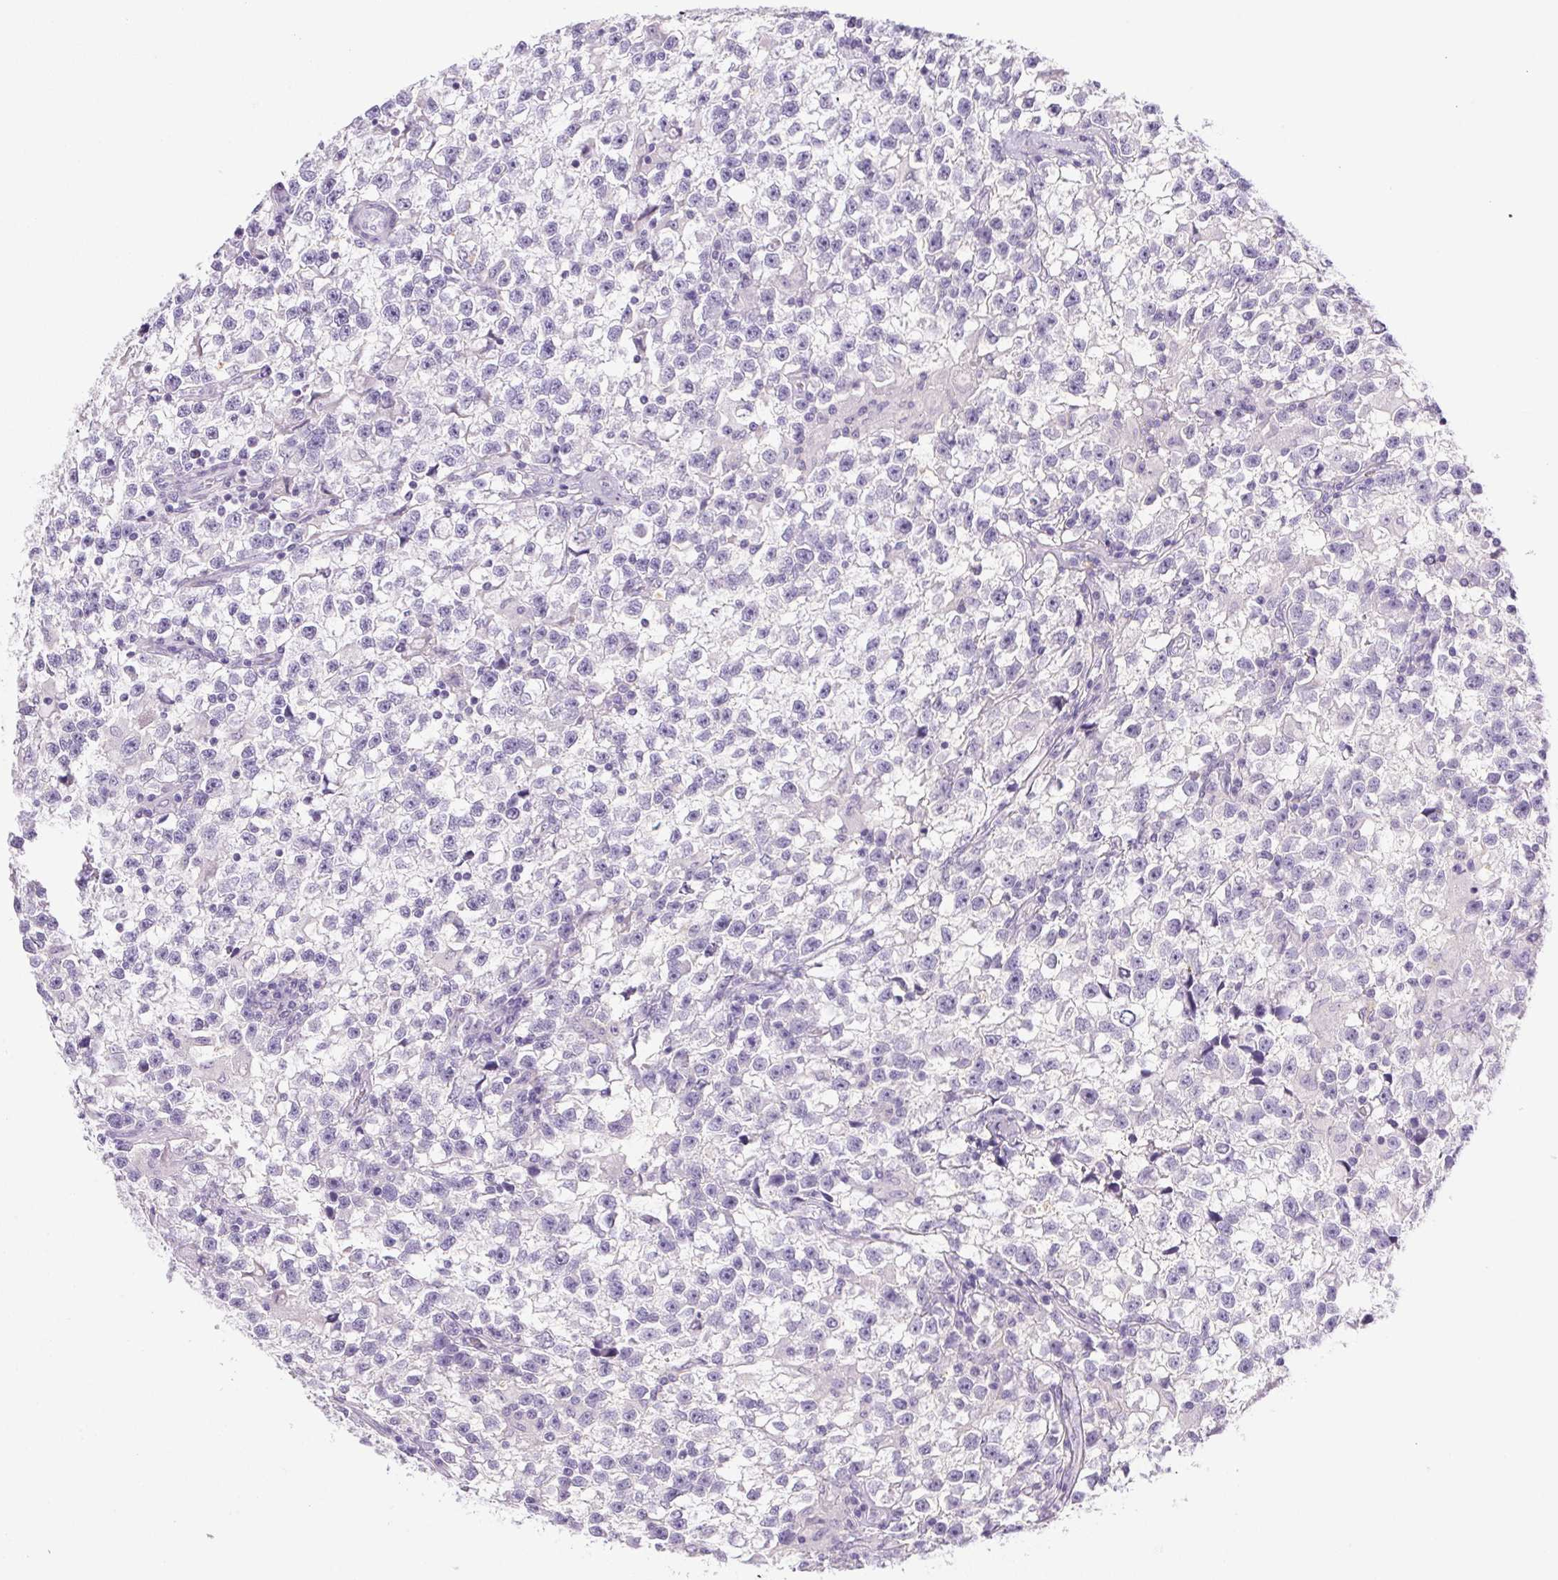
{"staining": {"intensity": "negative", "quantity": "none", "location": "none"}, "tissue": "testis cancer", "cell_type": "Tumor cells", "image_type": "cancer", "snomed": [{"axis": "morphology", "description": "Seminoma, NOS"}, {"axis": "topography", "description": "Testis"}], "caption": "Human testis cancer (seminoma) stained for a protein using immunohistochemistry (IHC) reveals no positivity in tumor cells.", "gene": "SLC17A7", "patient": {"sex": "male", "age": 31}}